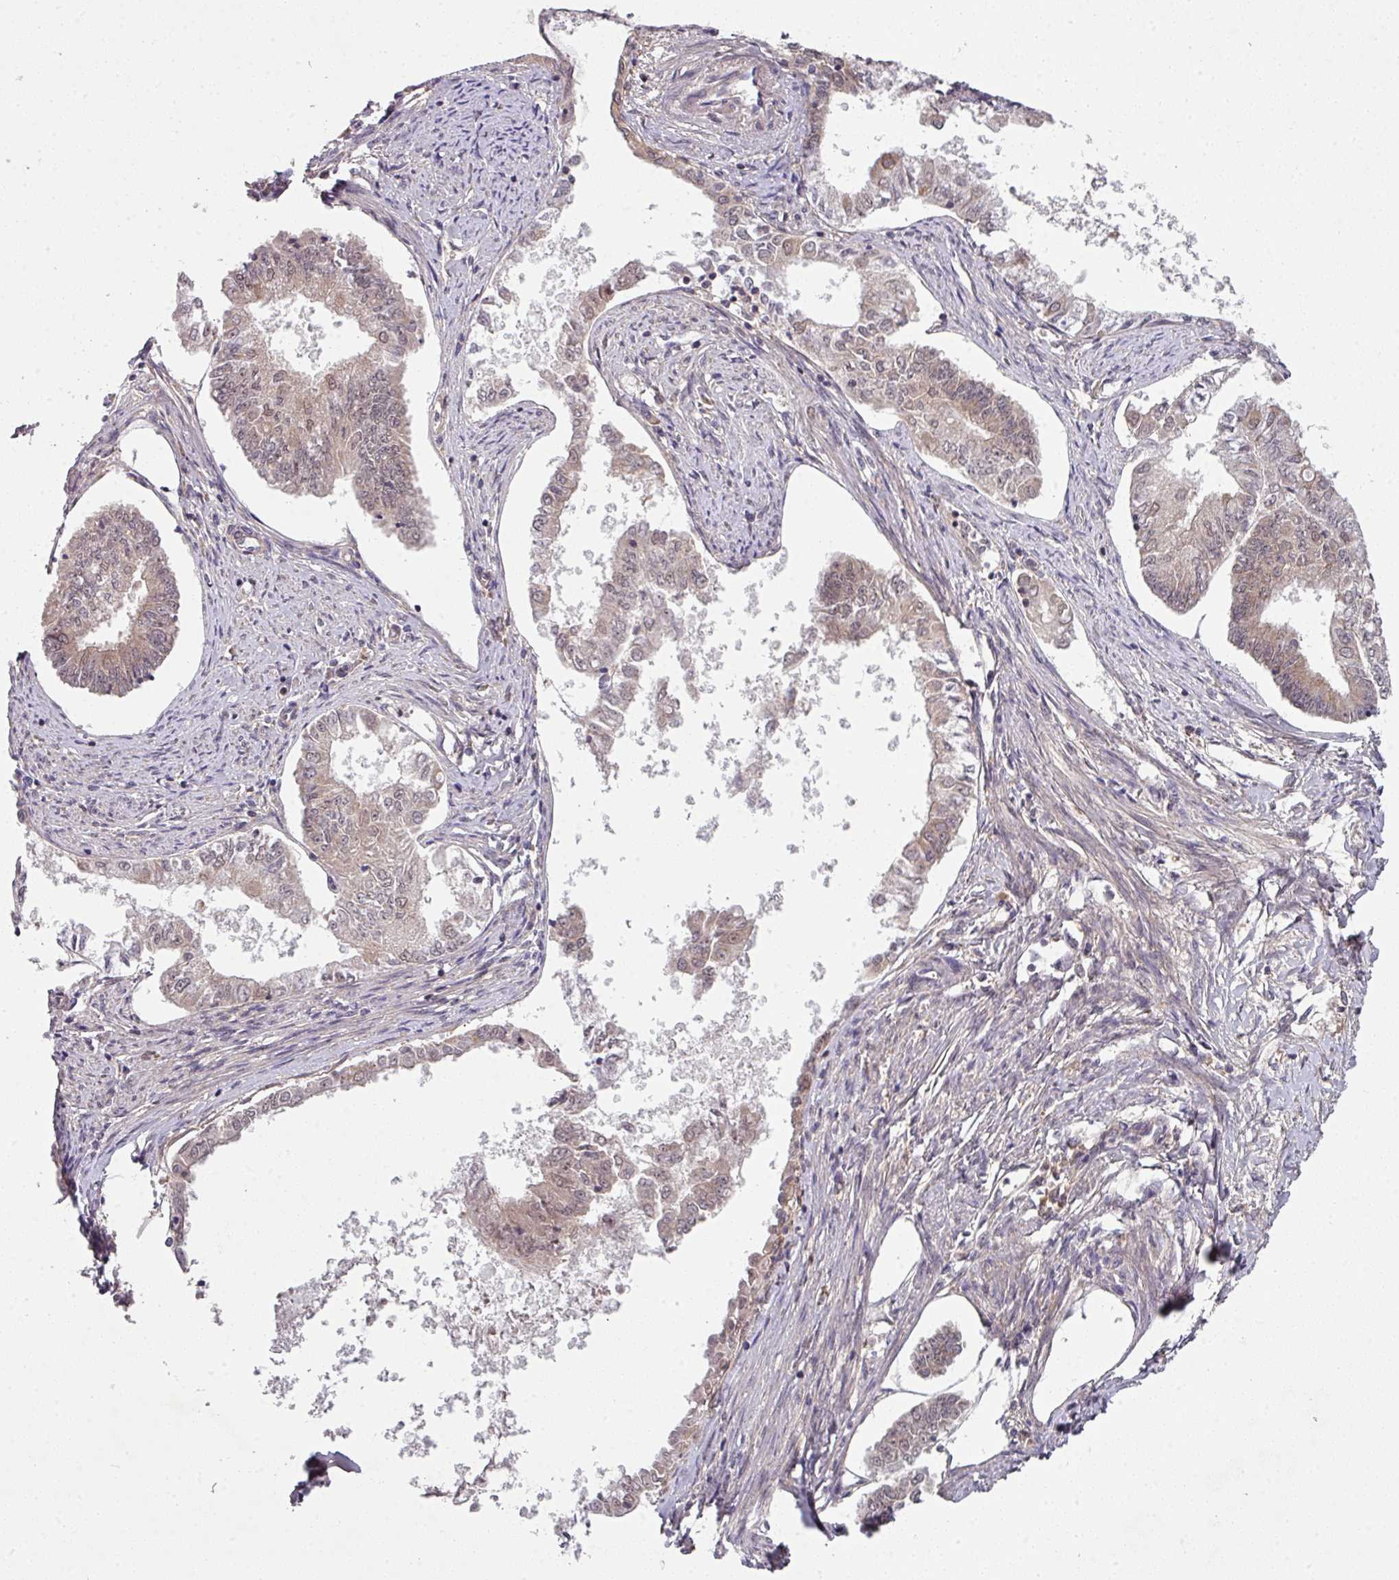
{"staining": {"intensity": "weak", "quantity": "25%-75%", "location": "nuclear"}, "tissue": "endometrial cancer", "cell_type": "Tumor cells", "image_type": "cancer", "snomed": [{"axis": "morphology", "description": "Adenocarcinoma, NOS"}, {"axis": "topography", "description": "Endometrium"}], "caption": "A high-resolution histopathology image shows immunohistochemistry (IHC) staining of endometrial cancer, which shows weak nuclear staining in approximately 25%-75% of tumor cells. (Brightfield microscopy of DAB IHC at high magnification).", "gene": "CAMLG", "patient": {"sex": "female", "age": 76}}